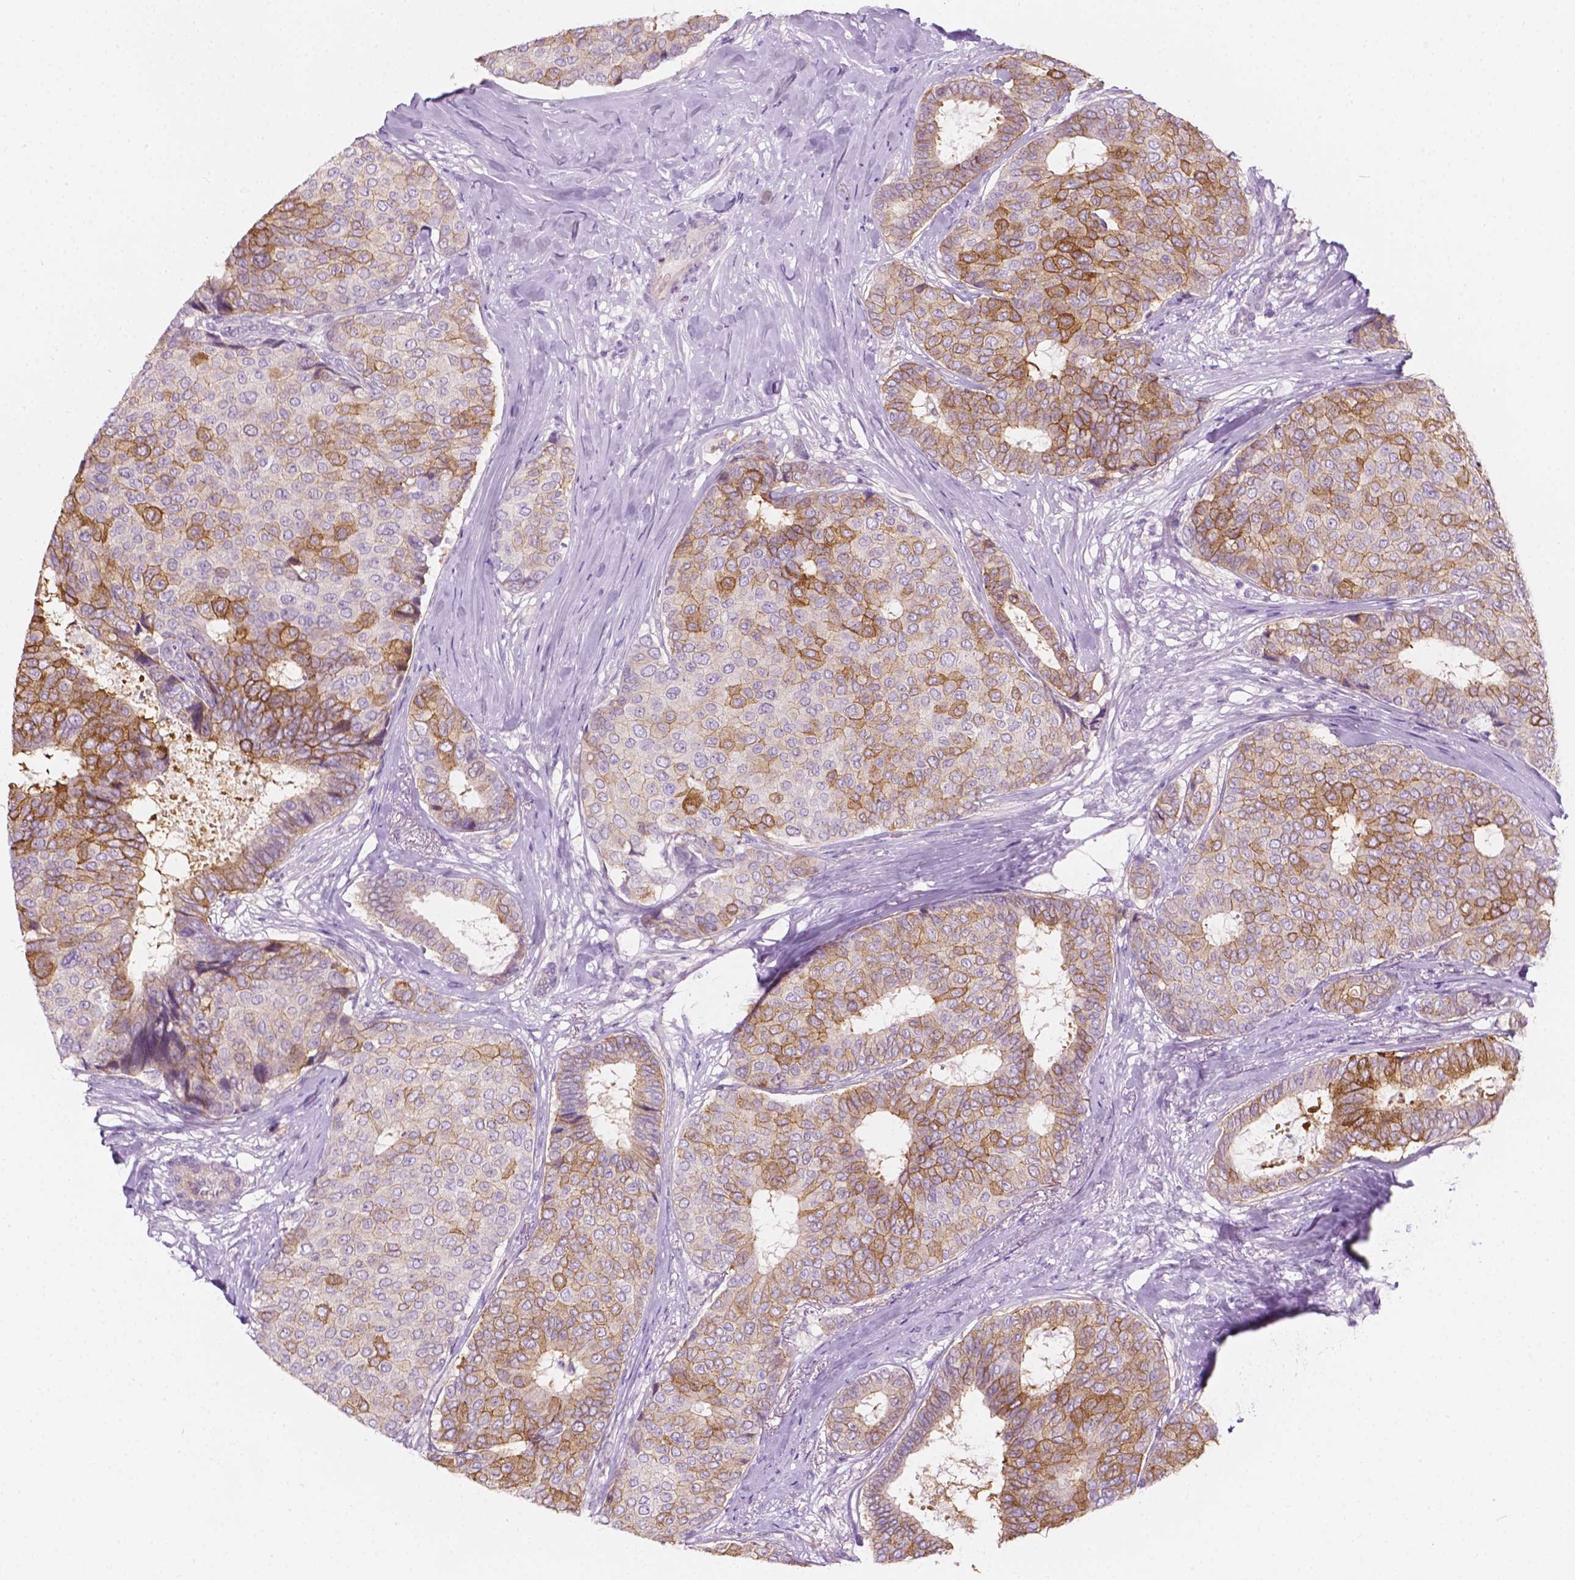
{"staining": {"intensity": "moderate", "quantity": "25%-75%", "location": "cytoplasmic/membranous"}, "tissue": "breast cancer", "cell_type": "Tumor cells", "image_type": "cancer", "snomed": [{"axis": "morphology", "description": "Duct carcinoma"}, {"axis": "topography", "description": "Breast"}], "caption": "High-power microscopy captured an immunohistochemistry photomicrograph of intraductal carcinoma (breast), revealing moderate cytoplasmic/membranous expression in about 25%-75% of tumor cells.", "gene": "NOS1AP", "patient": {"sex": "female", "age": 75}}